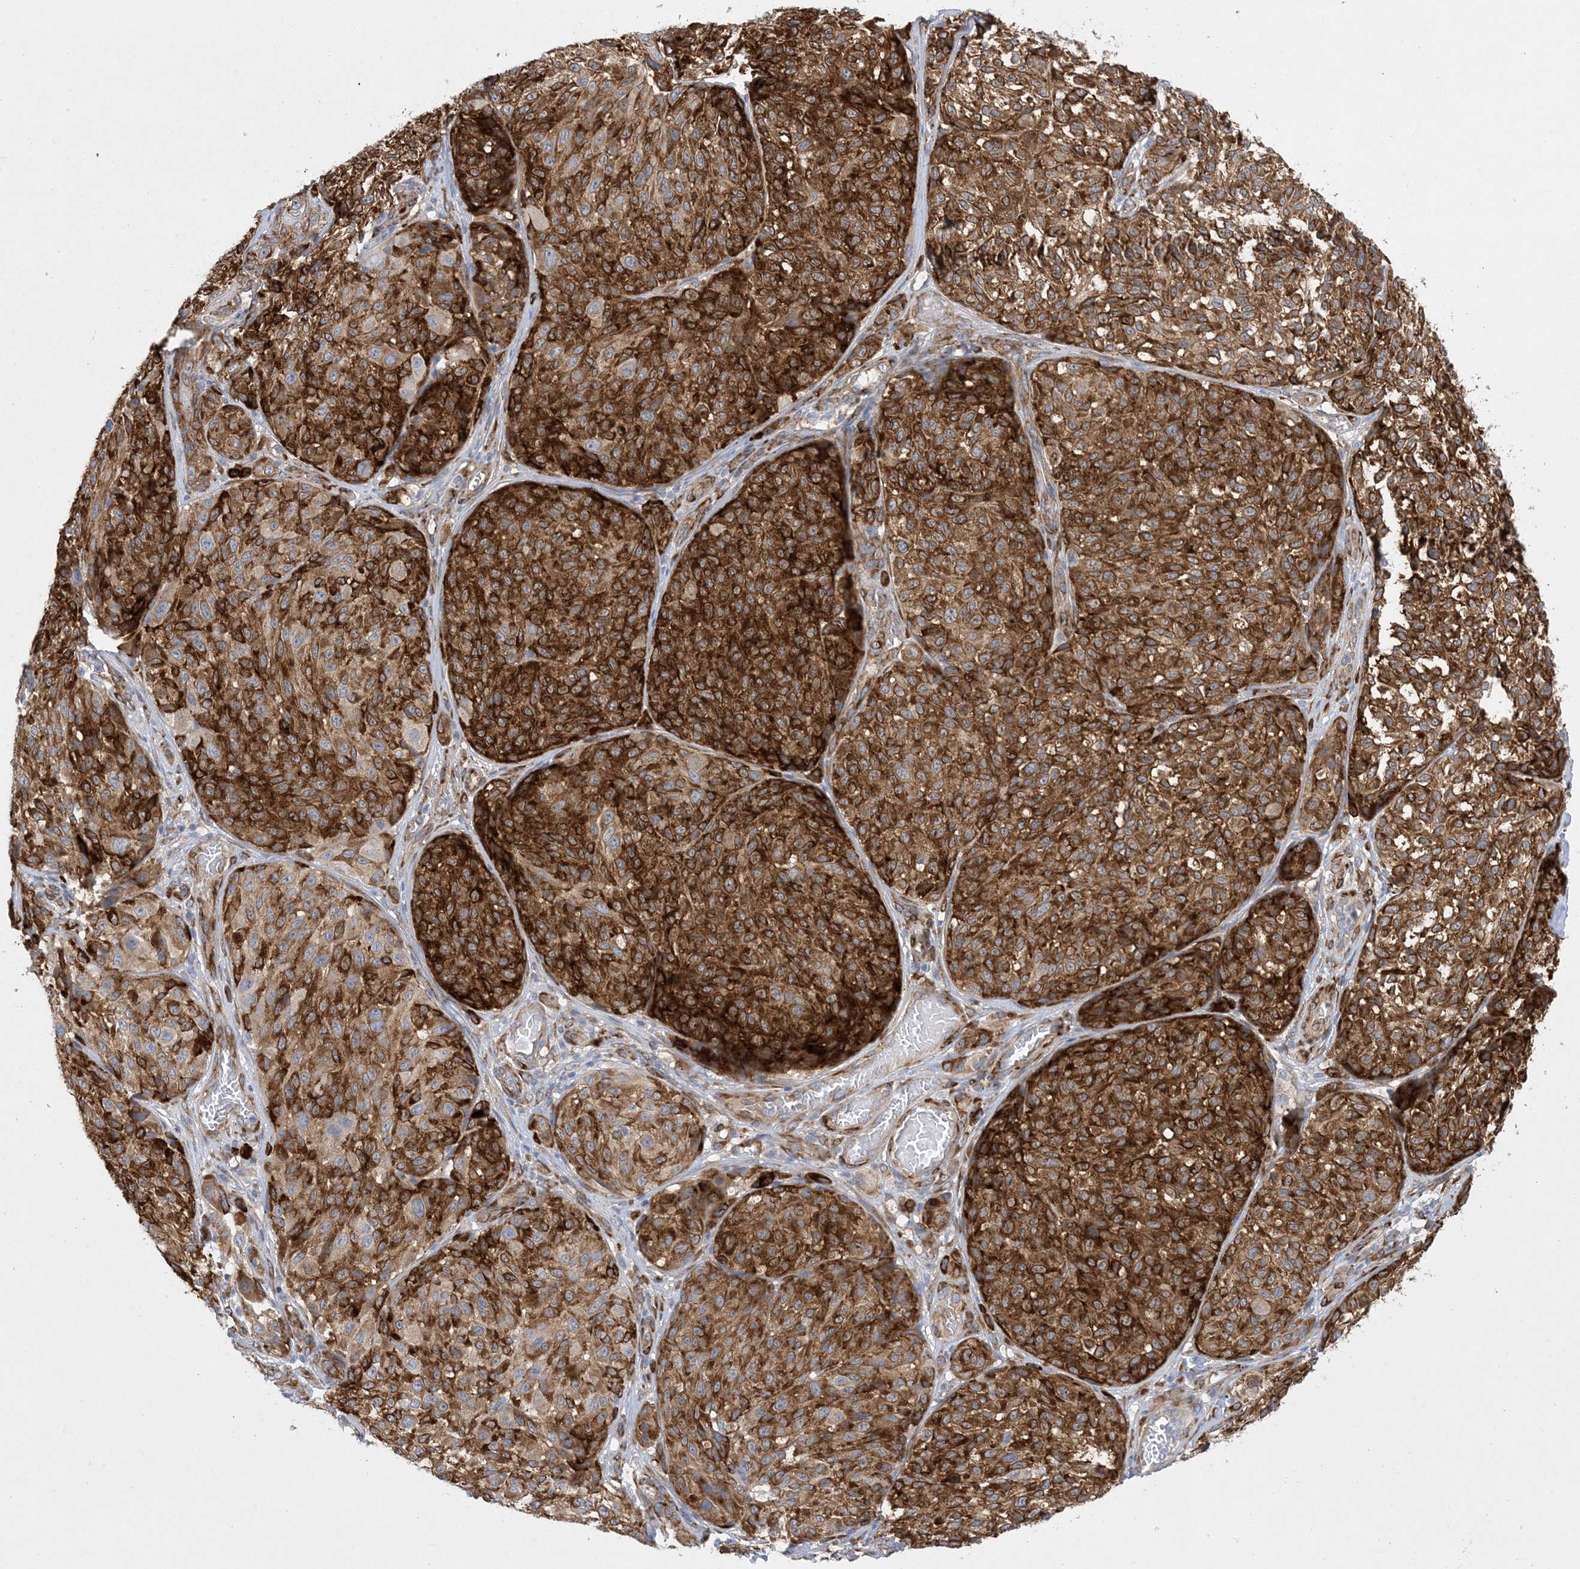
{"staining": {"intensity": "strong", "quantity": ">75%", "location": "cytoplasmic/membranous"}, "tissue": "melanoma", "cell_type": "Tumor cells", "image_type": "cancer", "snomed": [{"axis": "morphology", "description": "Malignant melanoma, NOS"}, {"axis": "topography", "description": "Skin"}], "caption": "Strong cytoplasmic/membranous staining is seen in approximately >75% of tumor cells in melanoma.", "gene": "RBMS3", "patient": {"sex": "male", "age": 83}}